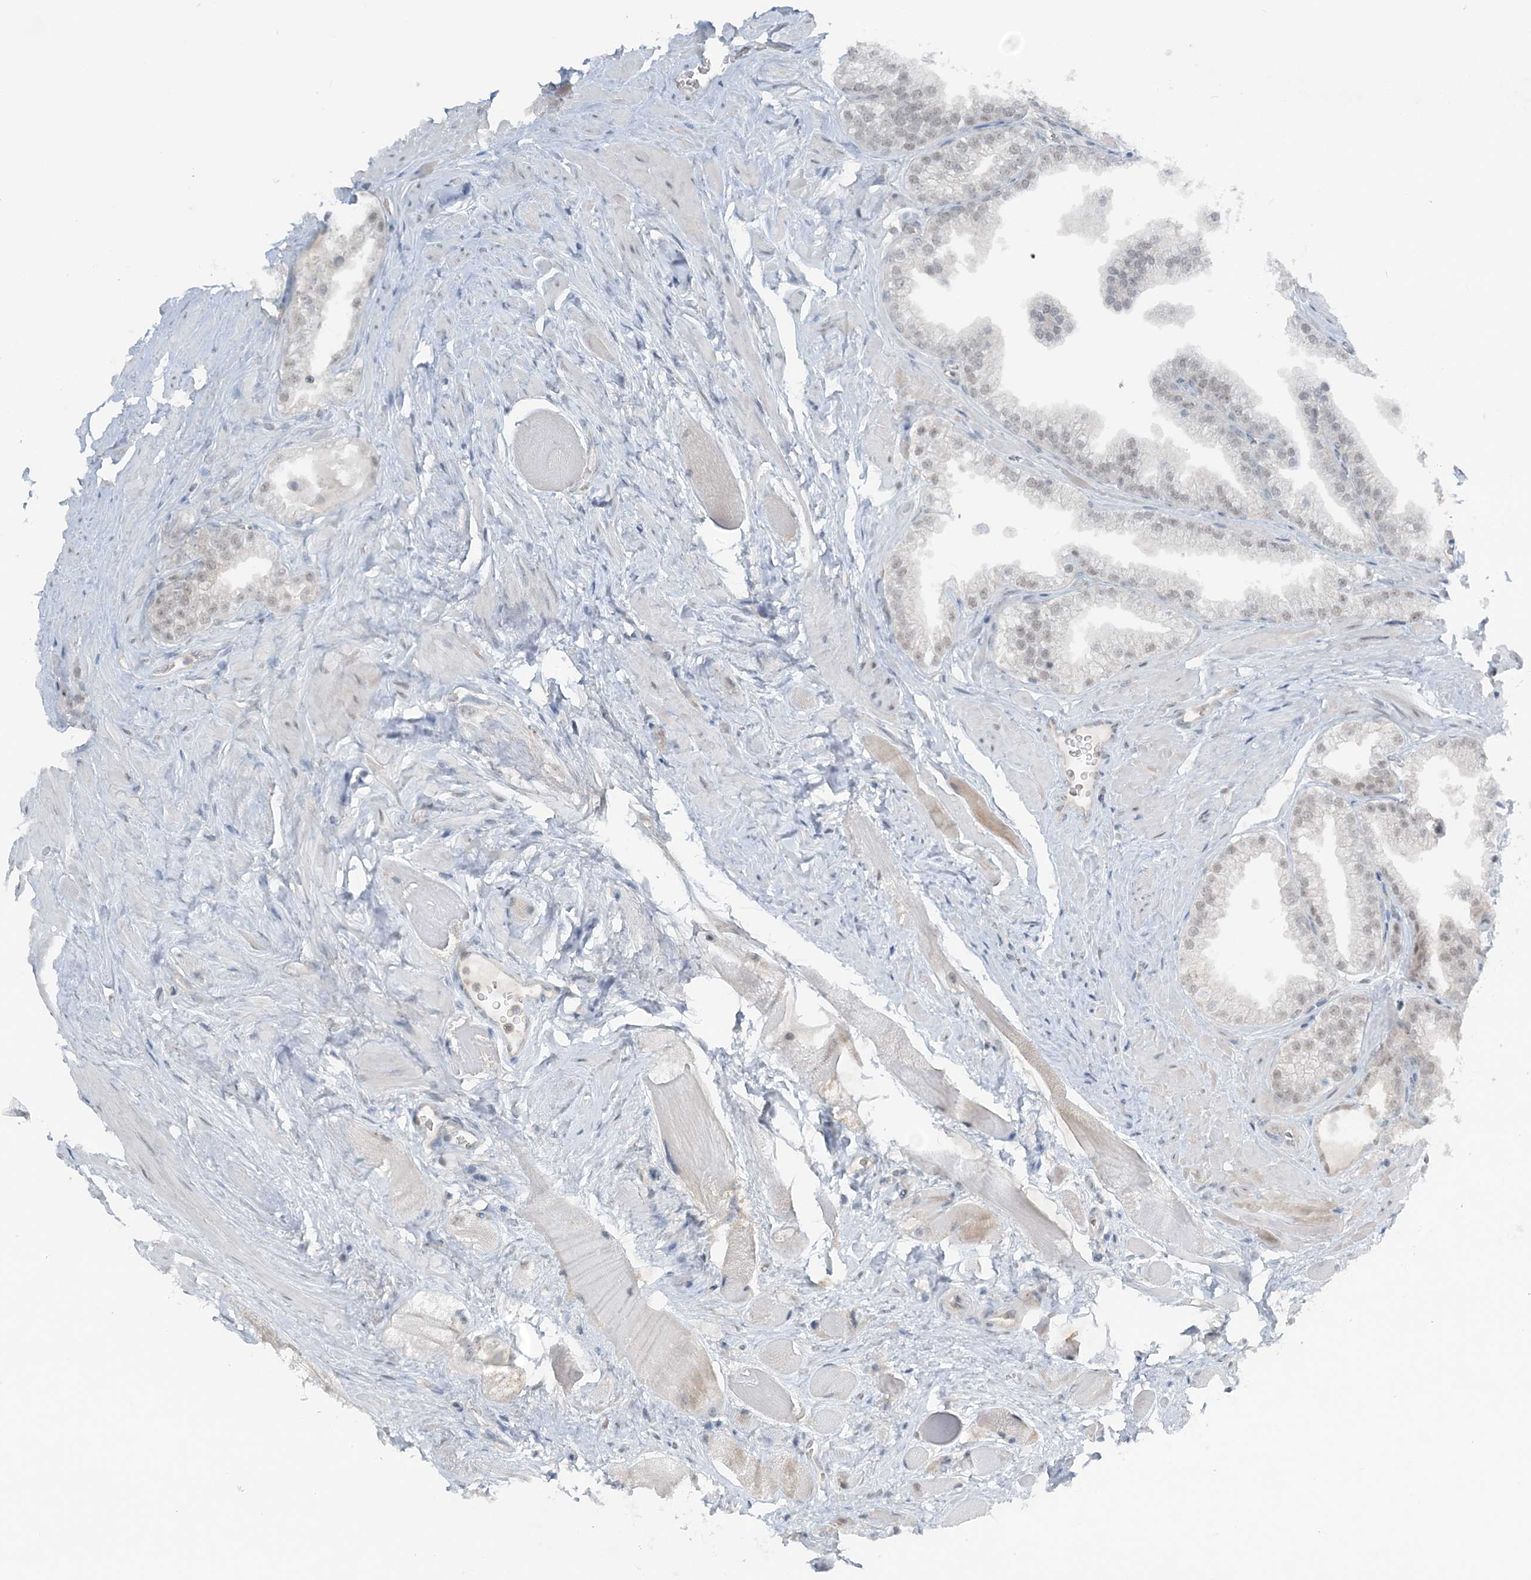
{"staining": {"intensity": "negative", "quantity": "none", "location": "none"}, "tissue": "prostate cancer", "cell_type": "Tumor cells", "image_type": "cancer", "snomed": [{"axis": "morphology", "description": "Adenocarcinoma, High grade"}, {"axis": "topography", "description": "Prostate"}], "caption": "Tumor cells are negative for protein expression in human prostate adenocarcinoma (high-grade). (DAB immunohistochemistry visualized using brightfield microscopy, high magnification).", "gene": "ATP11A", "patient": {"sex": "male", "age": 58}}